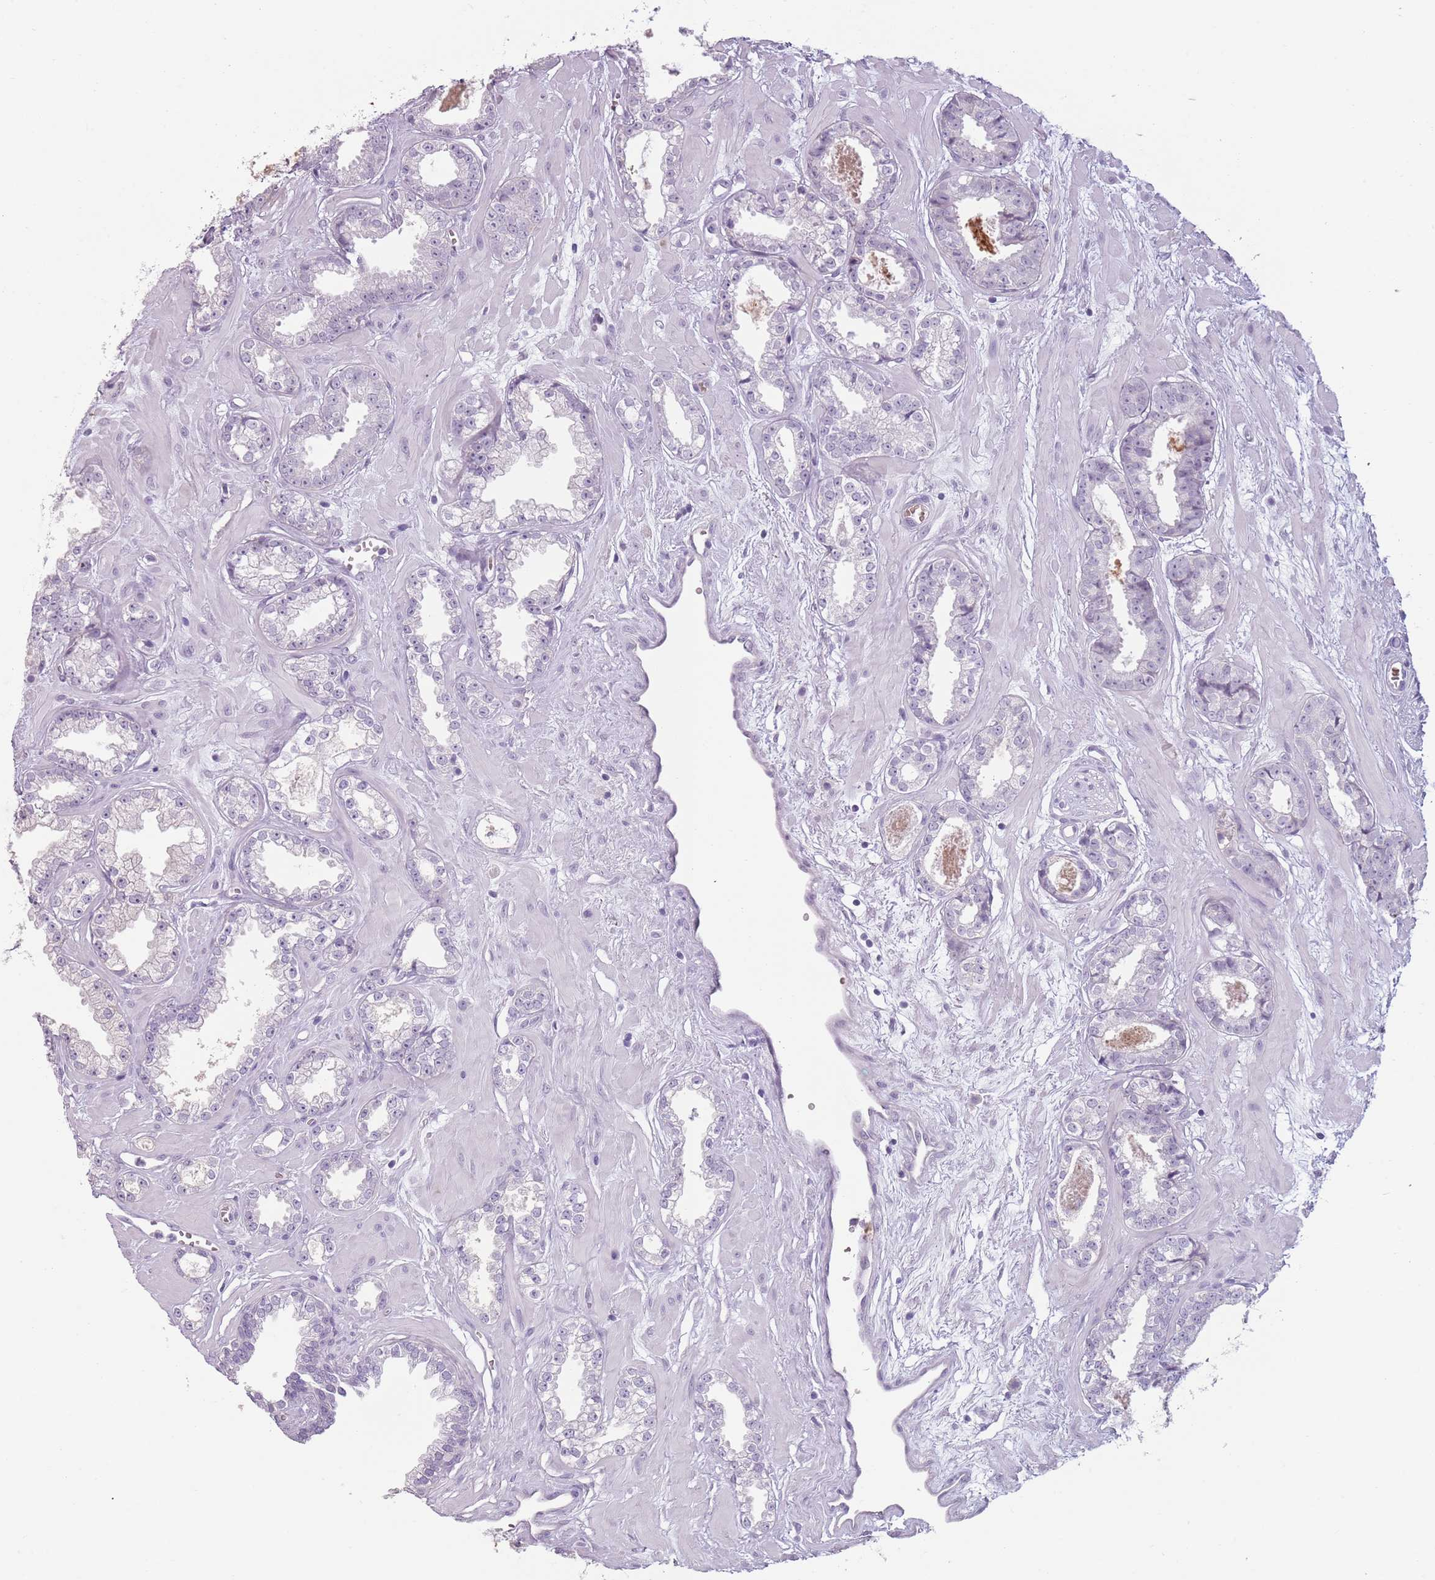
{"staining": {"intensity": "negative", "quantity": "none", "location": "none"}, "tissue": "prostate cancer", "cell_type": "Tumor cells", "image_type": "cancer", "snomed": [{"axis": "morphology", "description": "Adenocarcinoma, Low grade"}, {"axis": "topography", "description": "Prostate"}], "caption": "Low-grade adenocarcinoma (prostate) was stained to show a protein in brown. There is no significant expression in tumor cells.", "gene": "PIEZO1", "patient": {"sex": "male", "age": 60}}